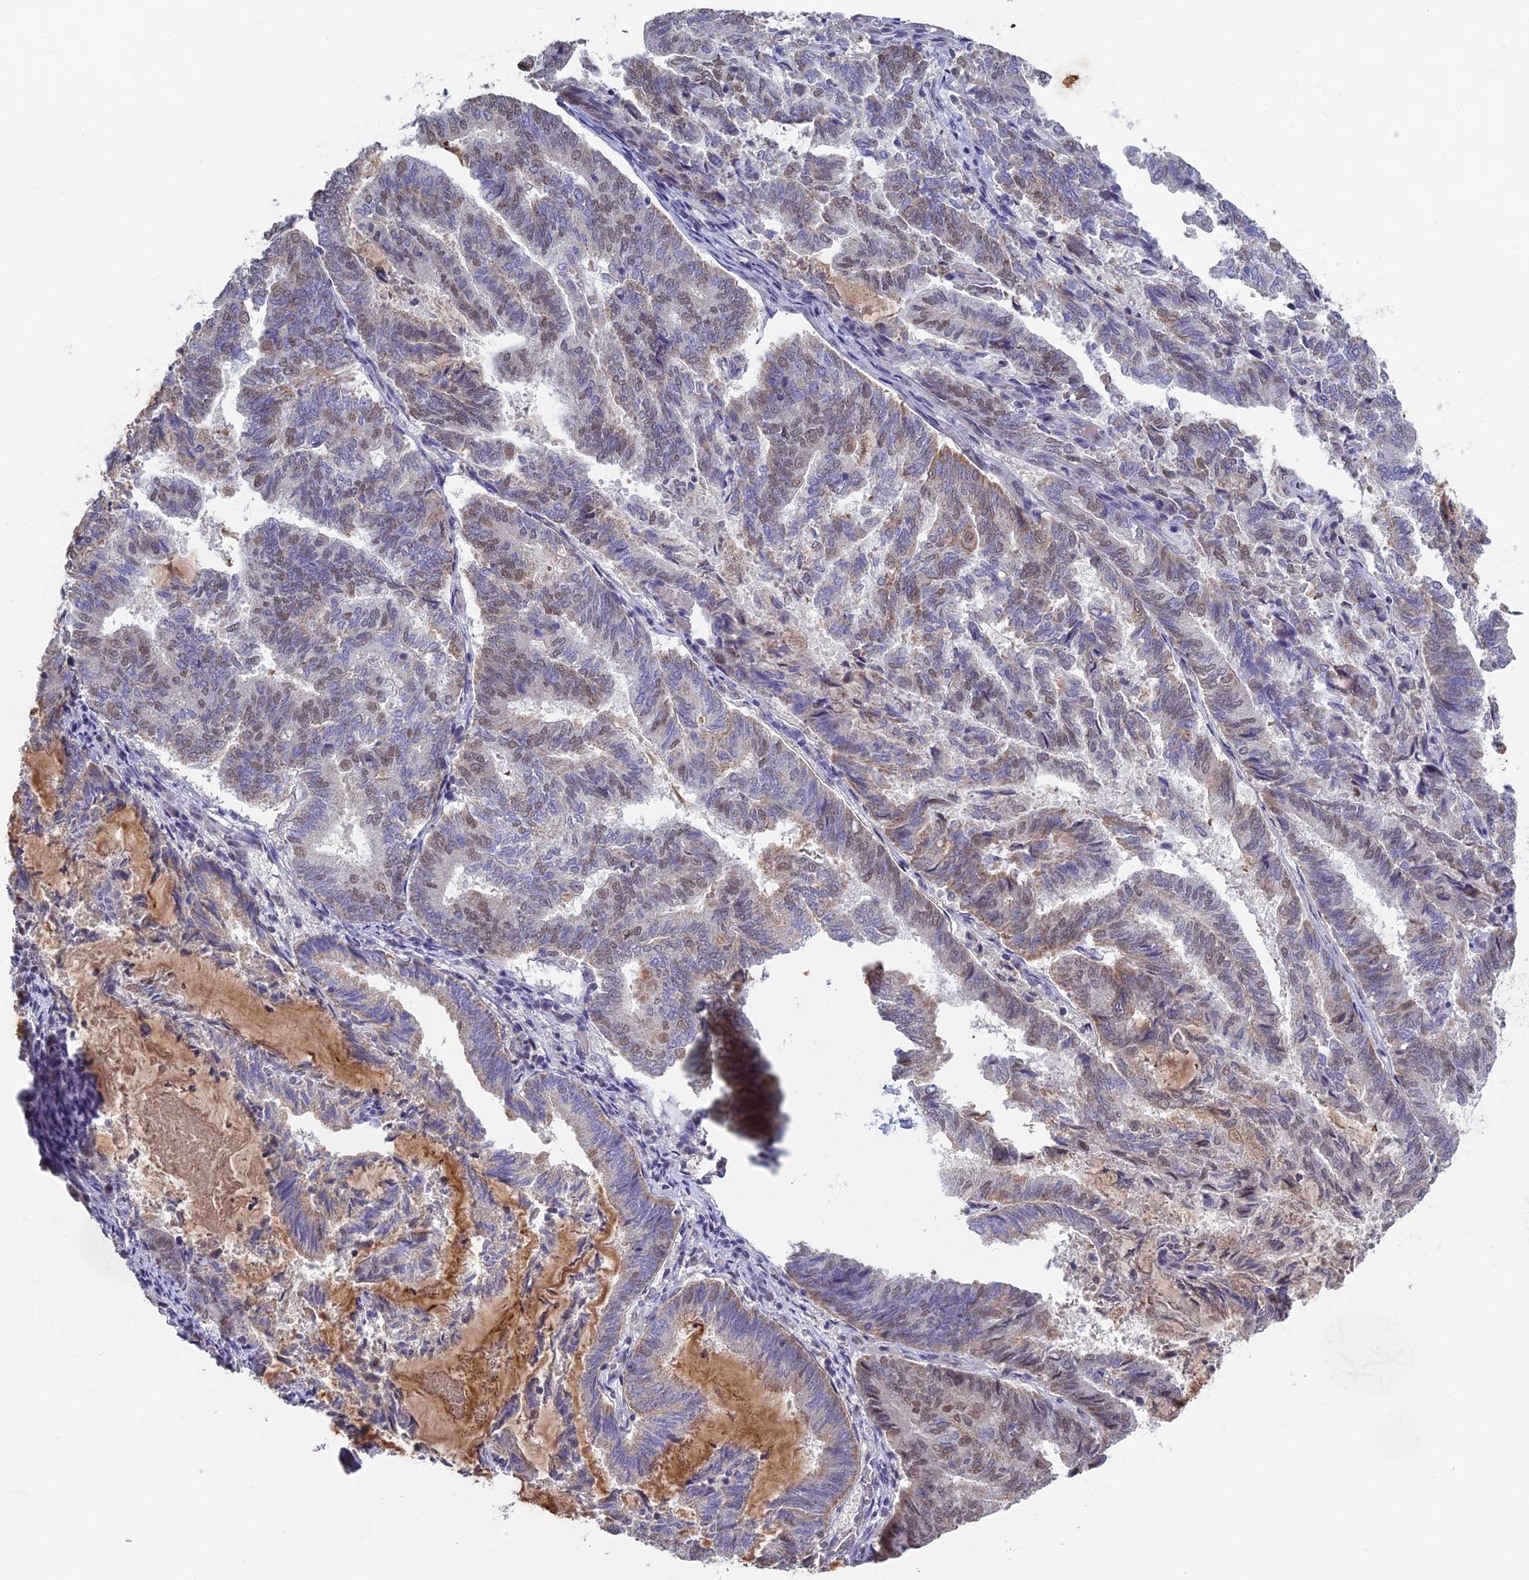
{"staining": {"intensity": "weak", "quantity": "25%-75%", "location": "nuclear"}, "tissue": "endometrial cancer", "cell_type": "Tumor cells", "image_type": "cancer", "snomed": [{"axis": "morphology", "description": "Adenocarcinoma, NOS"}, {"axis": "topography", "description": "Endometrium"}], "caption": "Adenocarcinoma (endometrial) tissue demonstrates weak nuclear expression in about 25%-75% of tumor cells, visualized by immunohistochemistry. Nuclei are stained in blue.", "gene": "MT-CO3", "patient": {"sex": "female", "age": 80}}